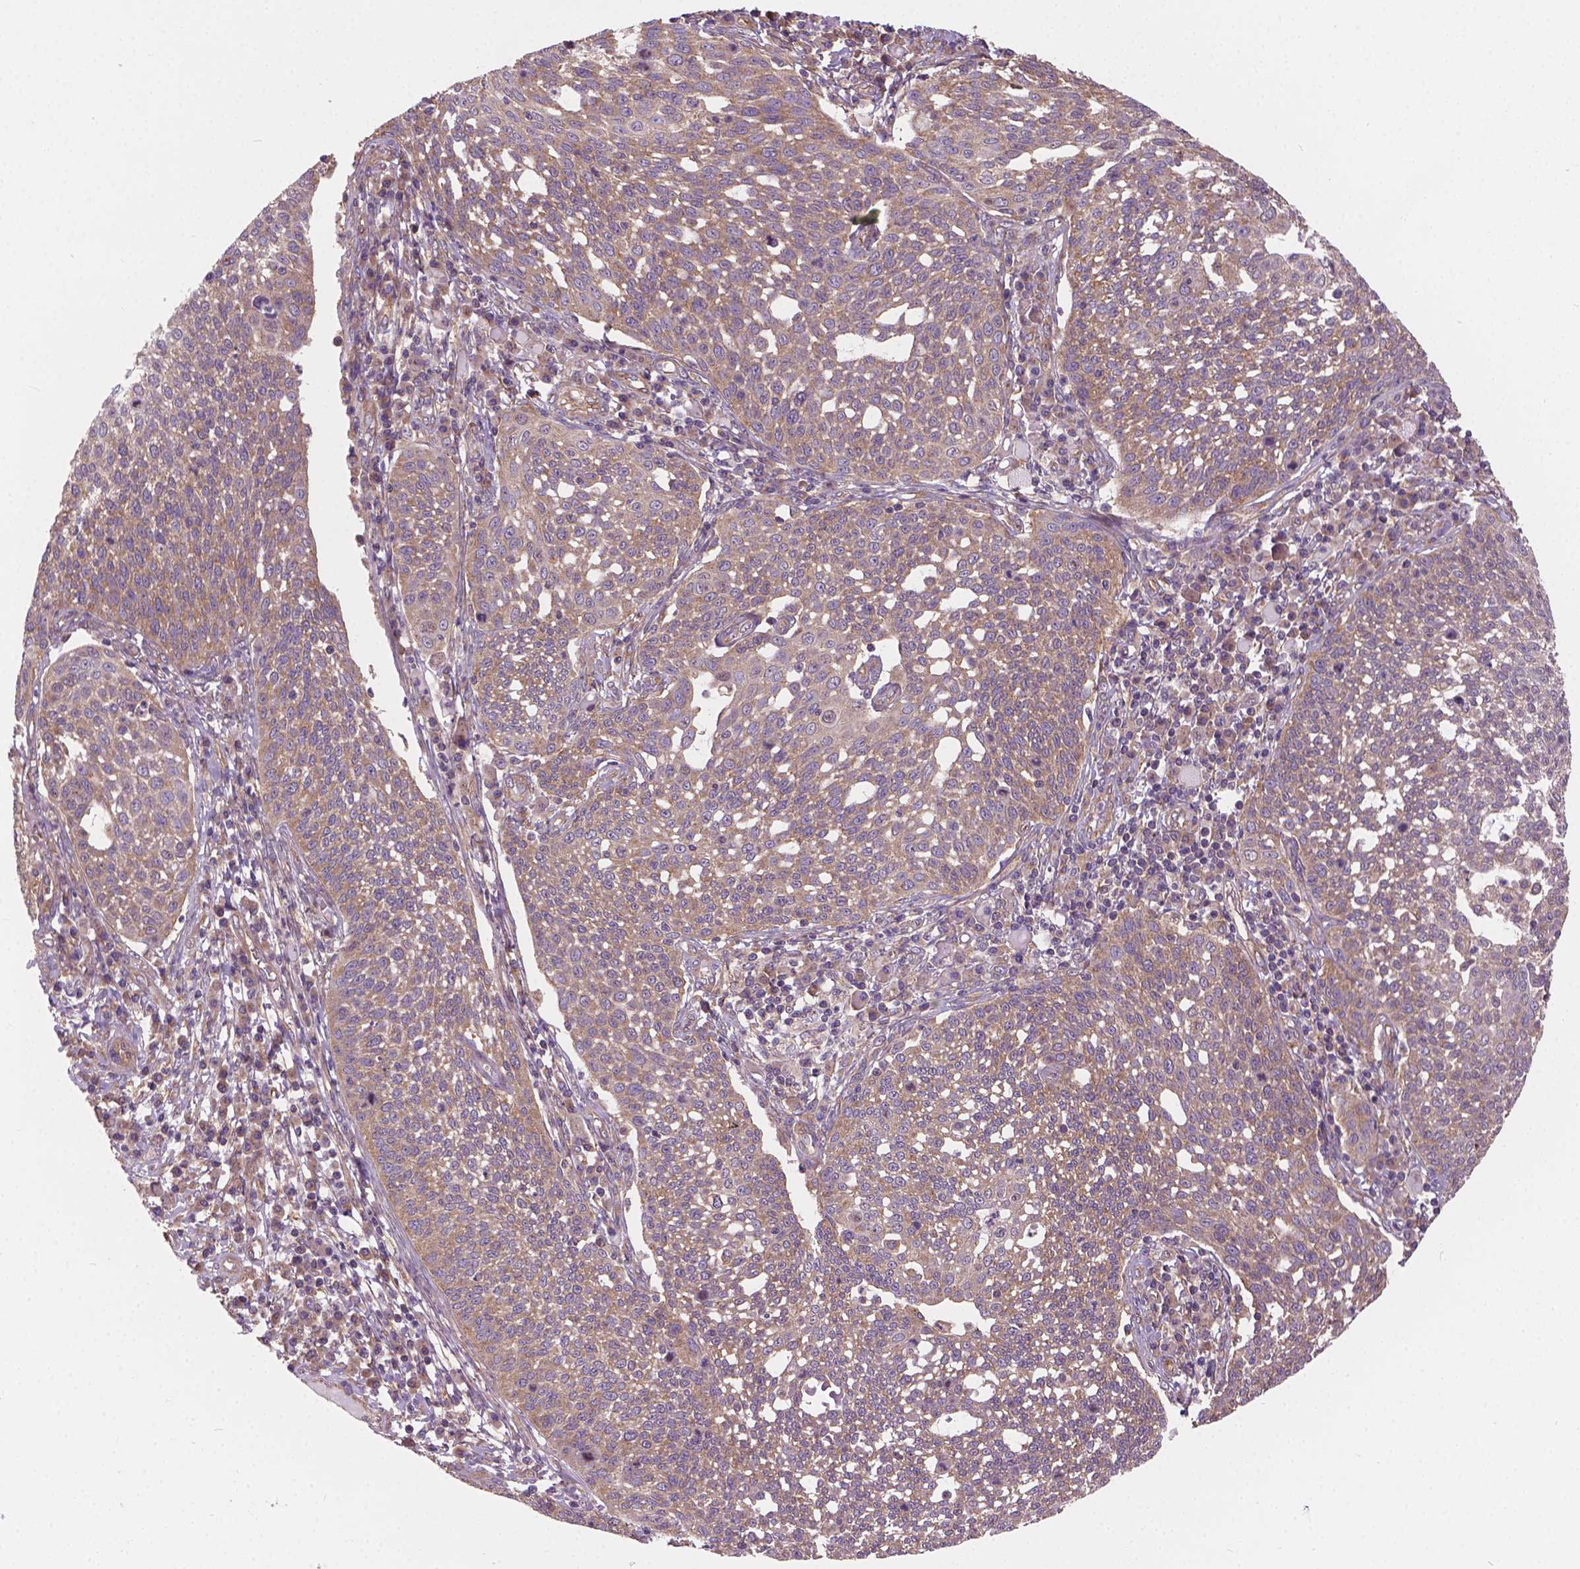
{"staining": {"intensity": "weak", "quantity": ">75%", "location": "cytoplasmic/membranous"}, "tissue": "cervical cancer", "cell_type": "Tumor cells", "image_type": "cancer", "snomed": [{"axis": "morphology", "description": "Squamous cell carcinoma, NOS"}, {"axis": "topography", "description": "Cervix"}], "caption": "A brown stain labels weak cytoplasmic/membranous staining of a protein in human cervical cancer tumor cells. (brown staining indicates protein expression, while blue staining denotes nuclei).", "gene": "MZT1", "patient": {"sex": "female", "age": 34}}